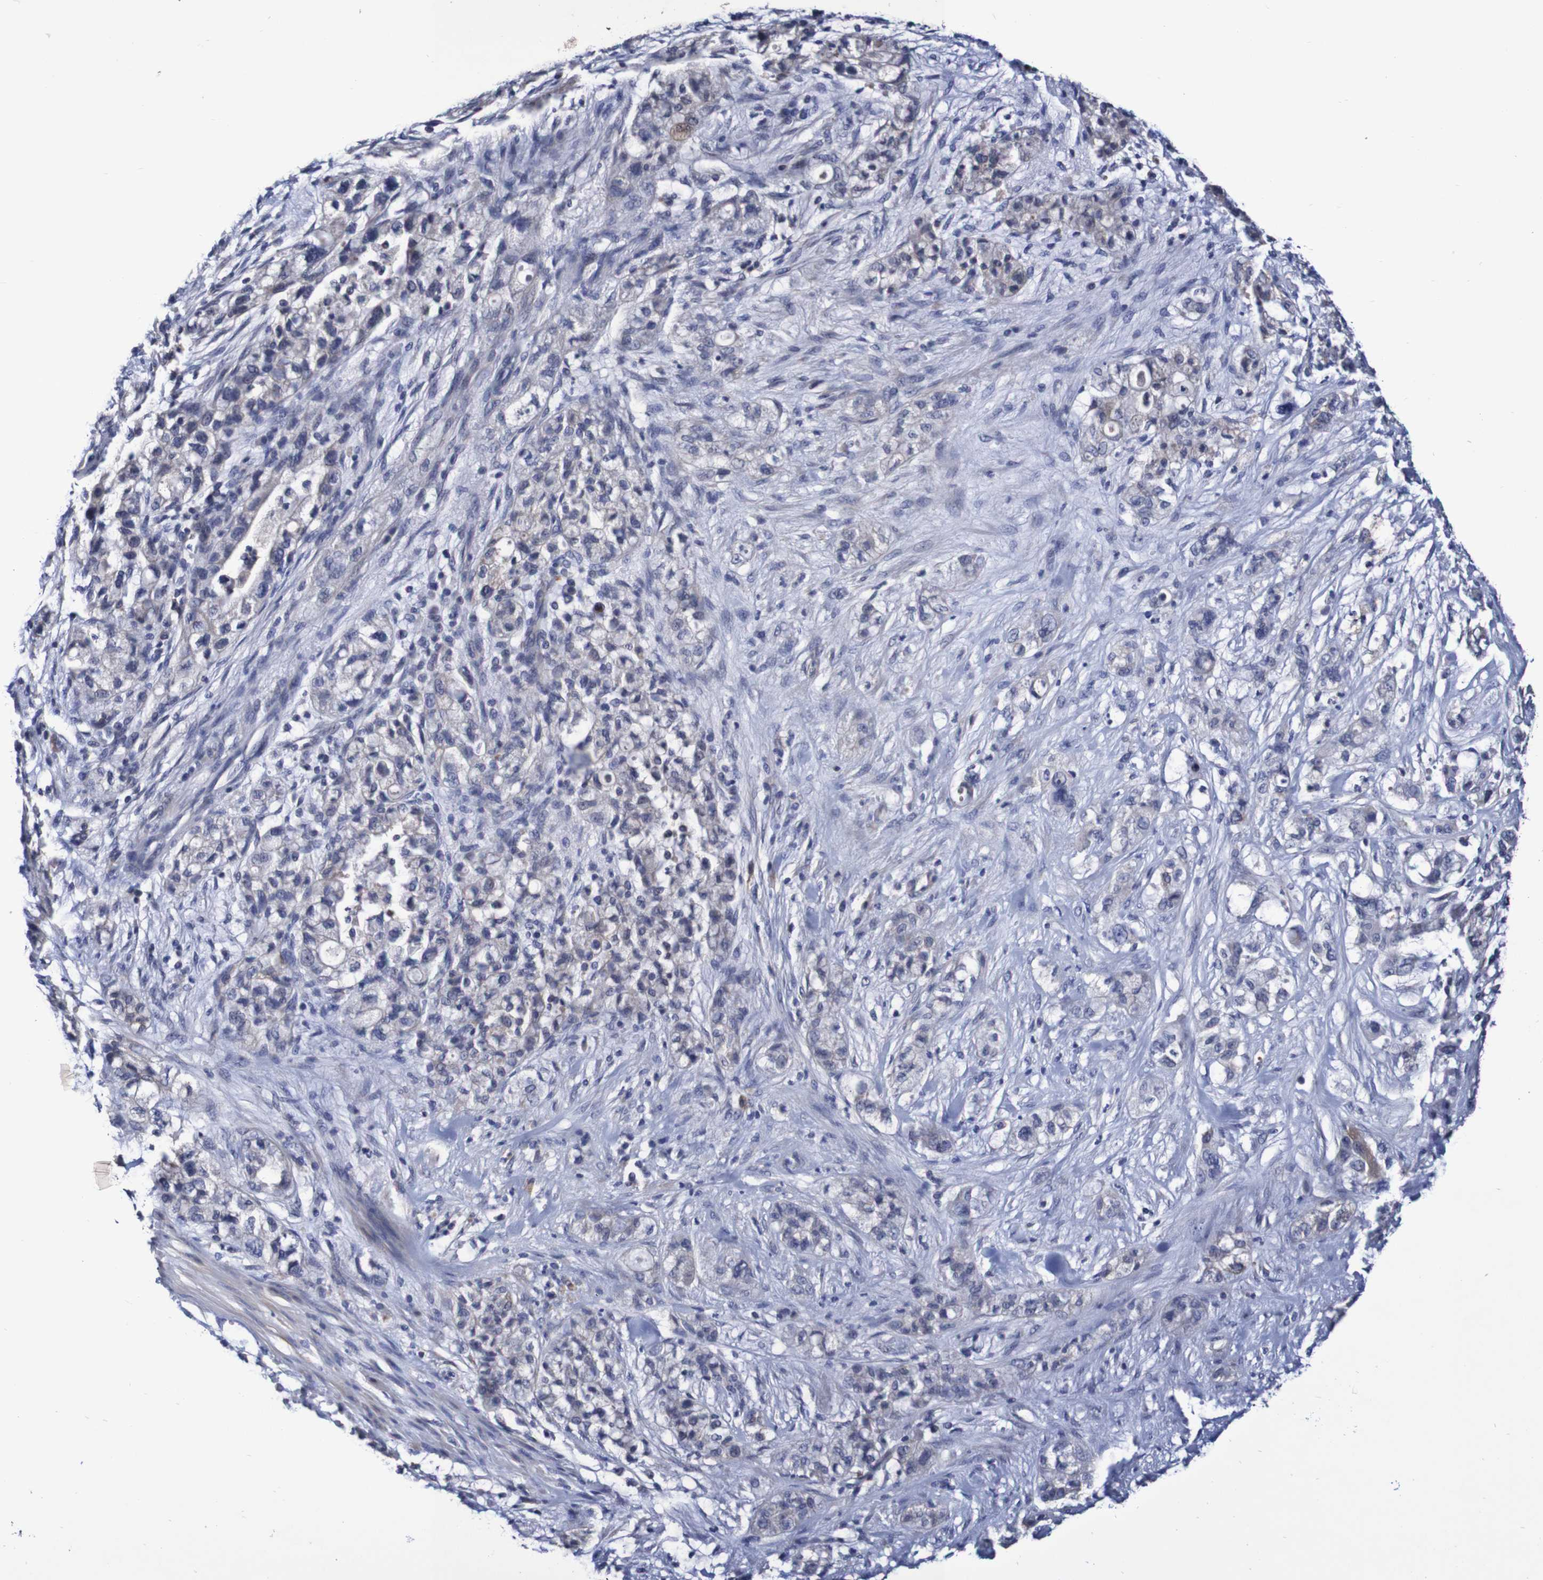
{"staining": {"intensity": "negative", "quantity": "none", "location": "none"}, "tissue": "pancreatic cancer", "cell_type": "Tumor cells", "image_type": "cancer", "snomed": [{"axis": "morphology", "description": "Adenocarcinoma, NOS"}, {"axis": "topography", "description": "Pancreas"}], "caption": "High power microscopy photomicrograph of an IHC image of pancreatic cancer, revealing no significant staining in tumor cells.", "gene": "ACVR1C", "patient": {"sex": "female", "age": 78}}